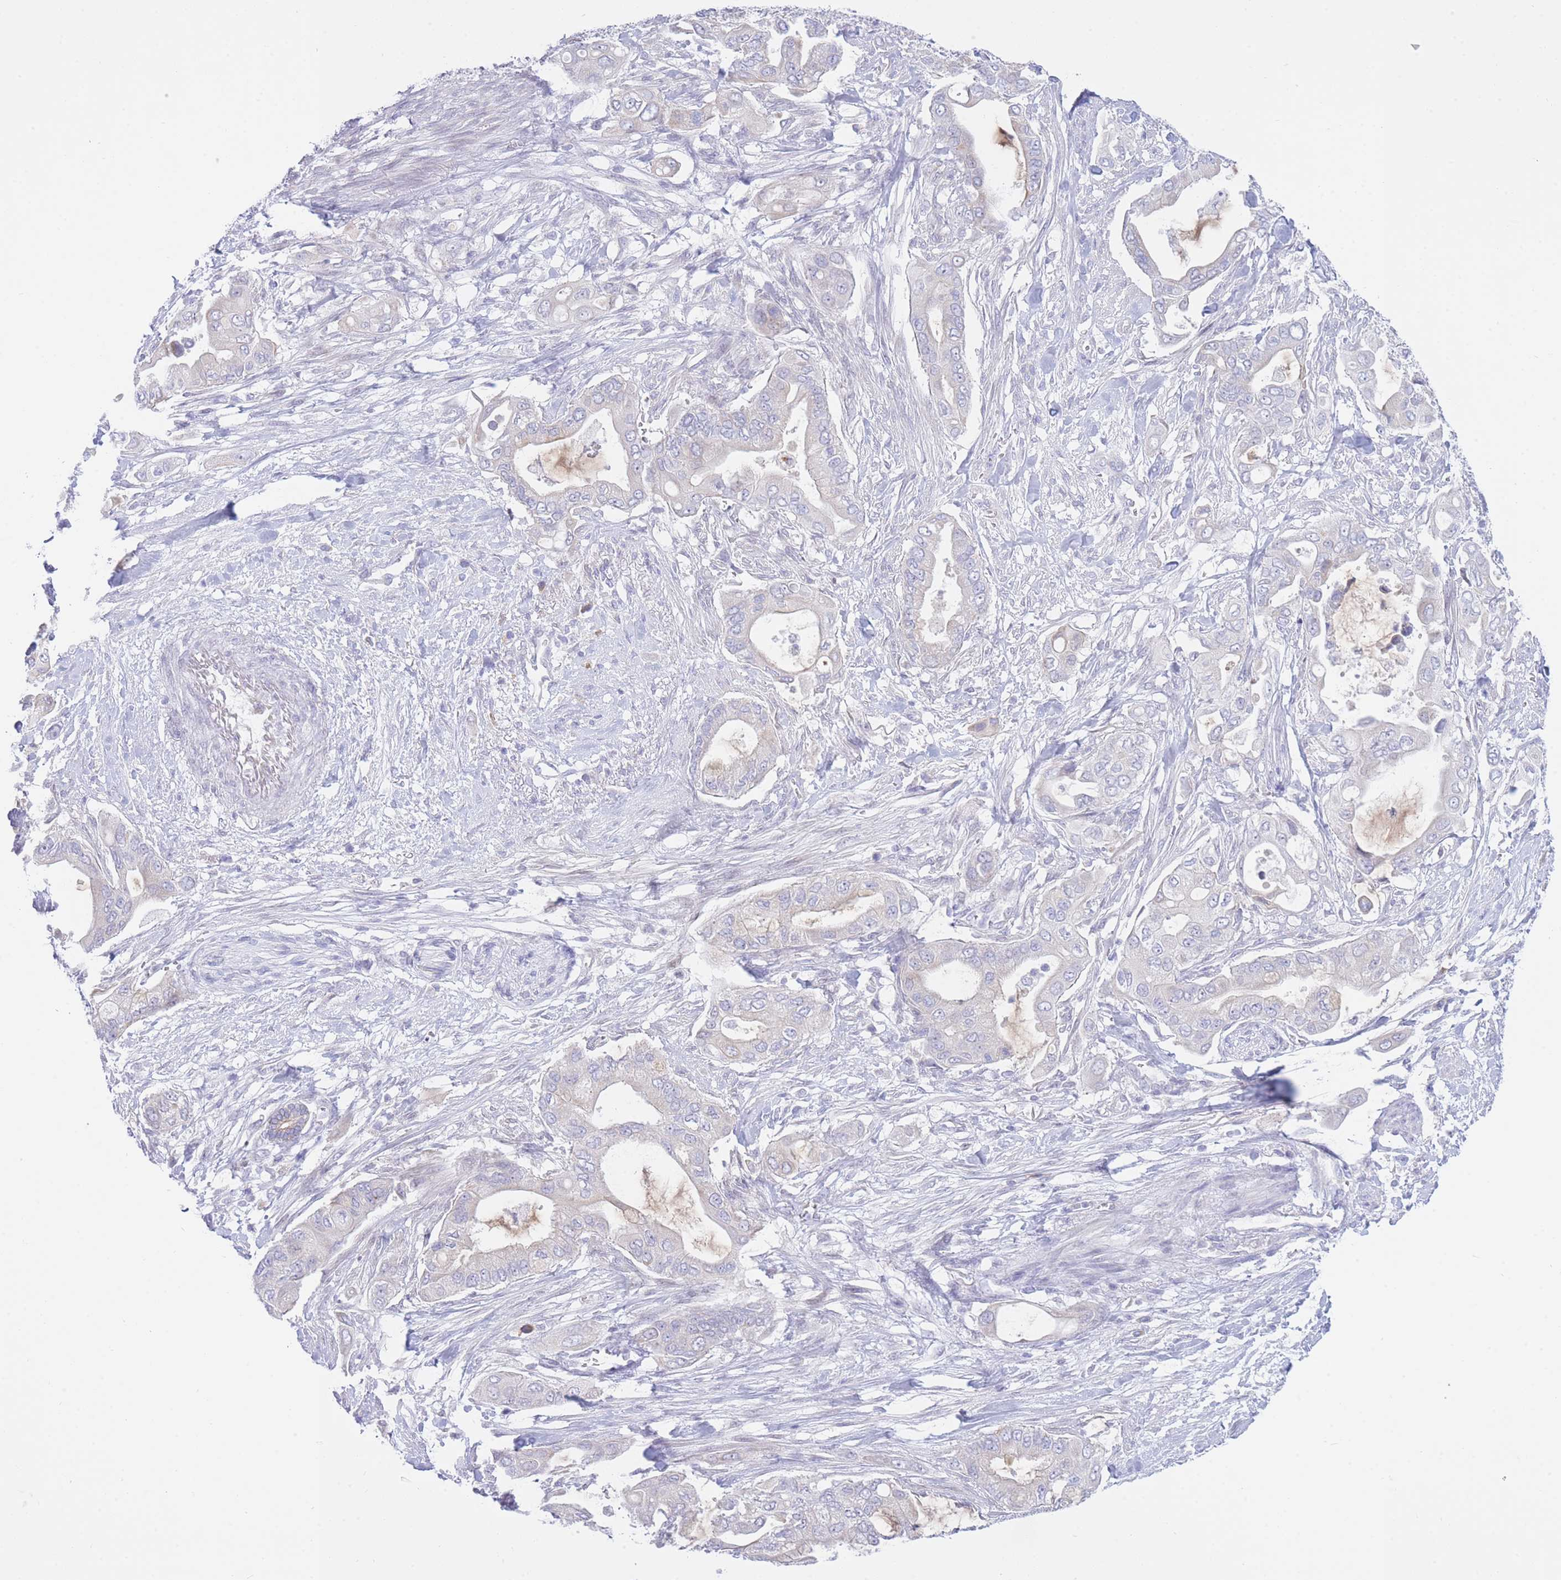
{"staining": {"intensity": "negative", "quantity": "none", "location": "none"}, "tissue": "pancreatic cancer", "cell_type": "Tumor cells", "image_type": "cancer", "snomed": [{"axis": "morphology", "description": "Adenocarcinoma, NOS"}, {"axis": "topography", "description": "Pancreas"}], "caption": "This image is of adenocarcinoma (pancreatic) stained with IHC to label a protein in brown with the nuclei are counter-stained blue. There is no positivity in tumor cells. Brightfield microscopy of immunohistochemistry (IHC) stained with DAB (3,3'-diaminobenzidine) (brown) and hematoxylin (blue), captured at high magnification.", "gene": "NANP", "patient": {"sex": "male", "age": 57}}